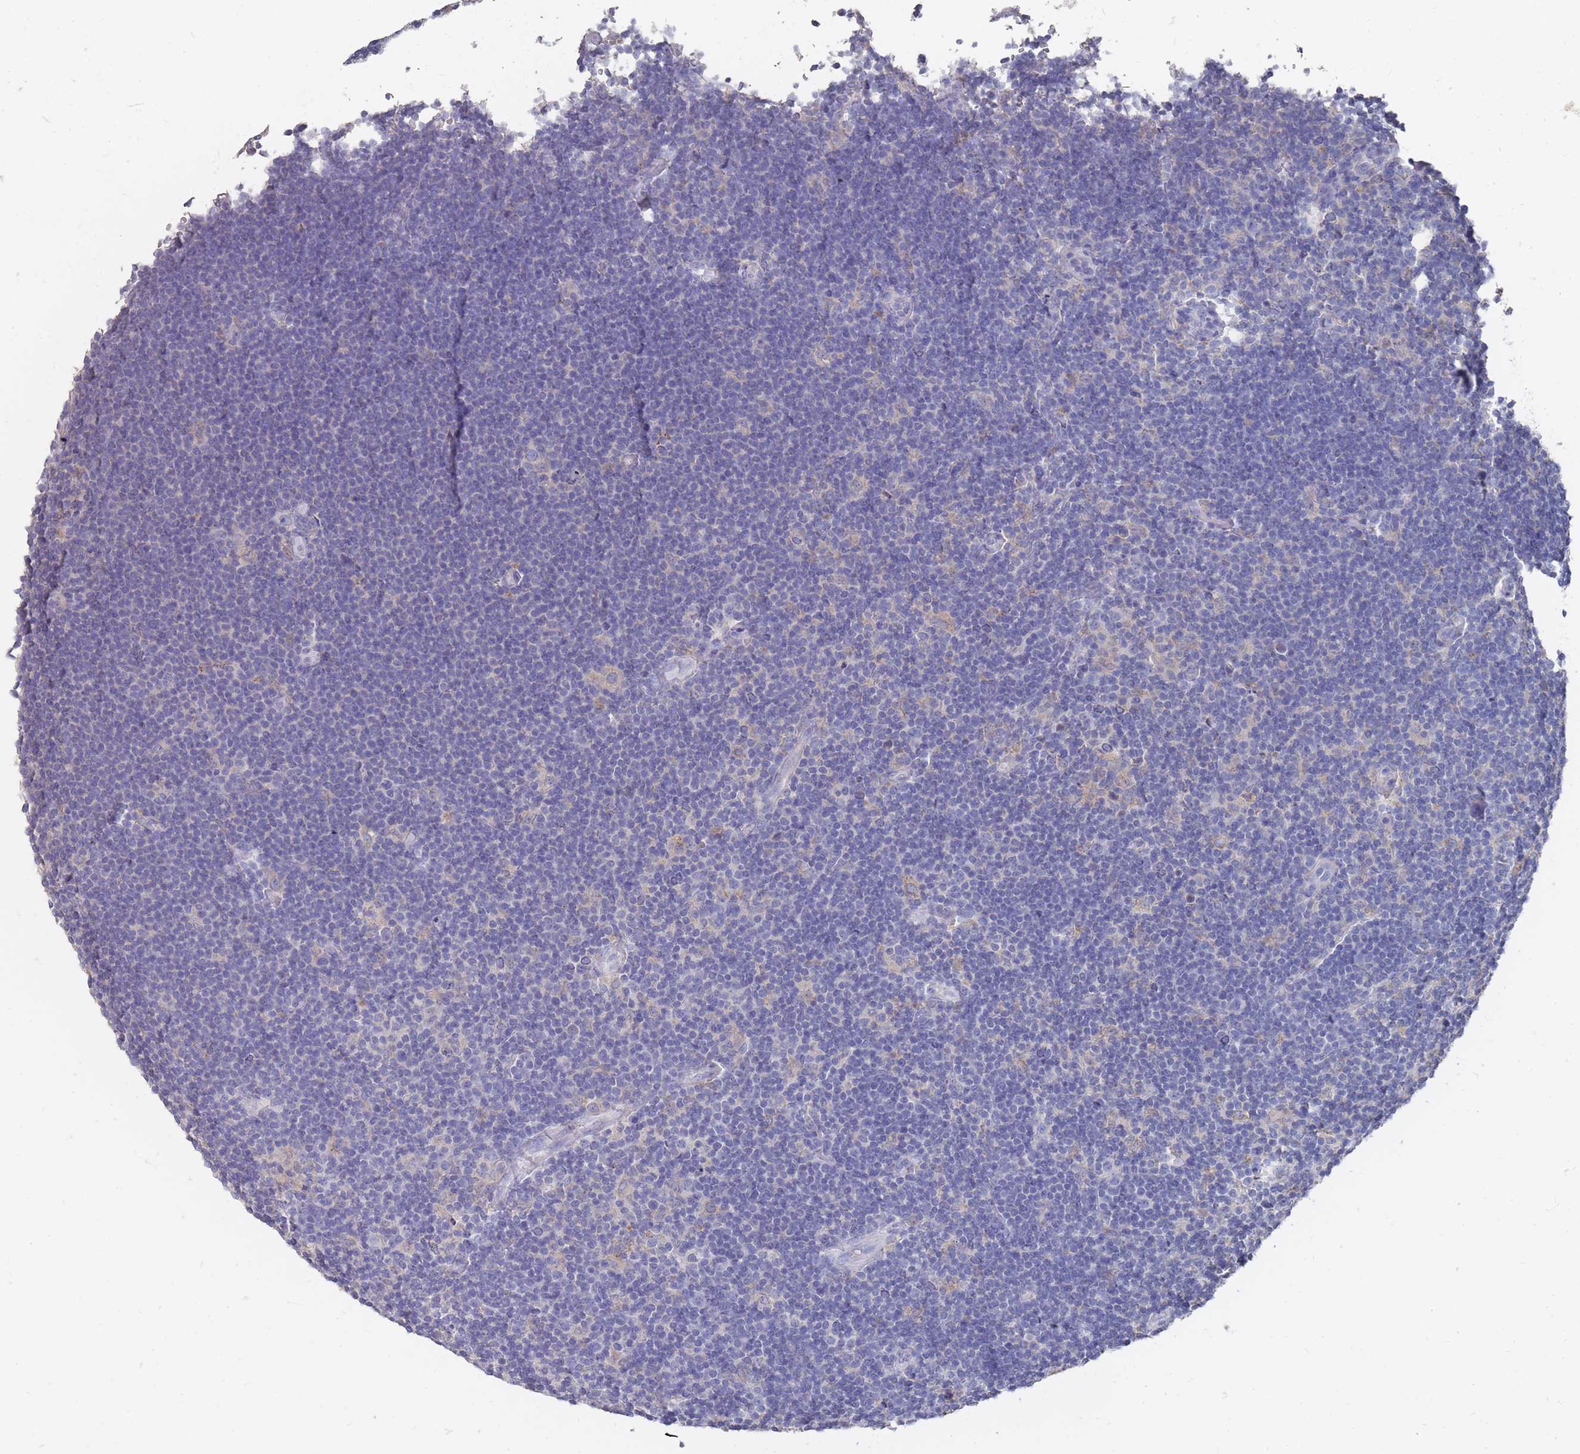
{"staining": {"intensity": "negative", "quantity": "none", "location": "none"}, "tissue": "lymphoma", "cell_type": "Tumor cells", "image_type": "cancer", "snomed": [{"axis": "morphology", "description": "Hodgkin's disease, NOS"}, {"axis": "topography", "description": "Lymph node"}], "caption": "The micrograph exhibits no significant expression in tumor cells of lymphoma.", "gene": "OTULINL", "patient": {"sex": "female", "age": 57}}